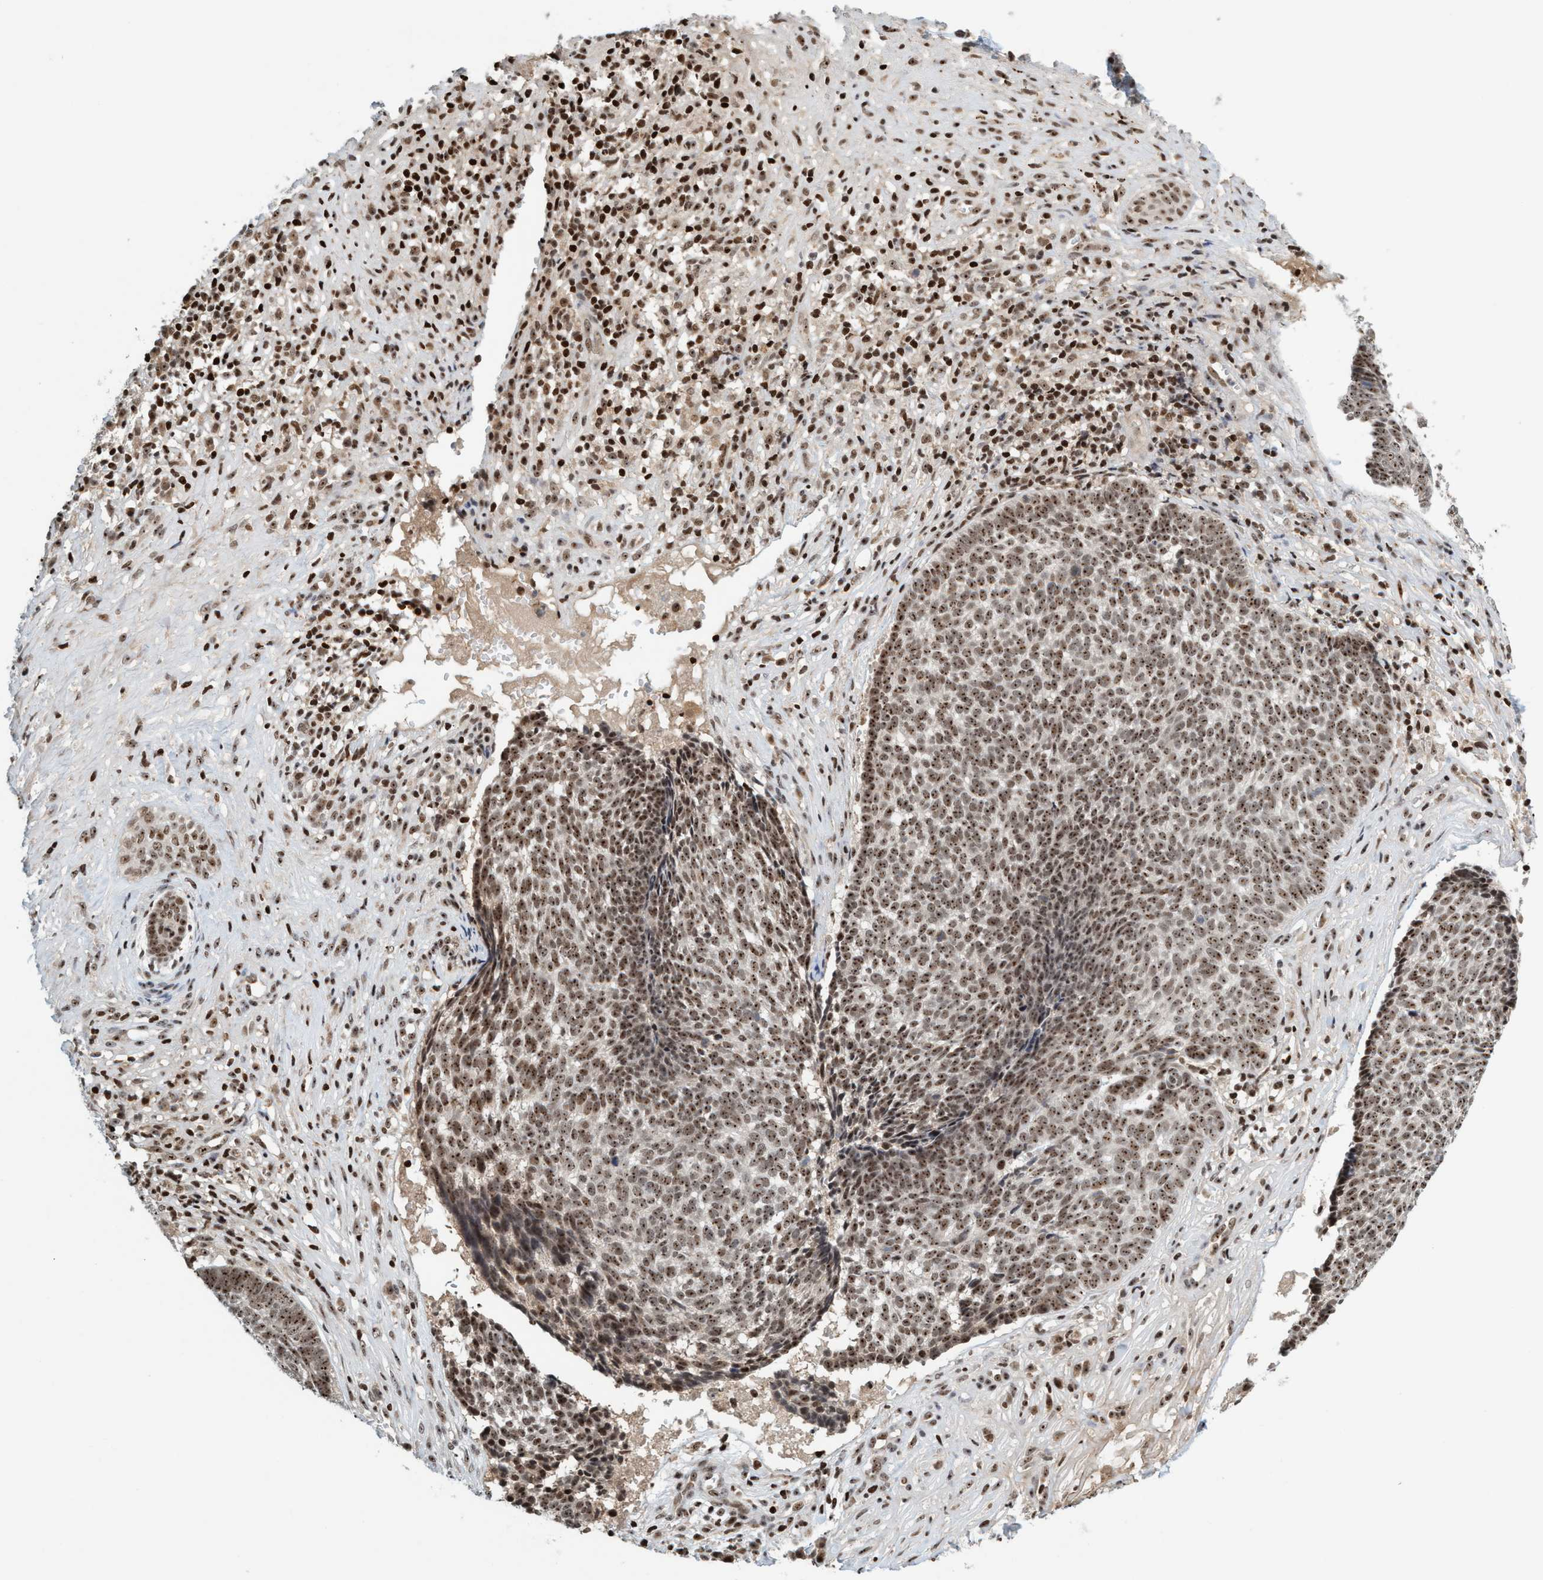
{"staining": {"intensity": "strong", "quantity": ">75%", "location": "nuclear"}, "tissue": "skin cancer", "cell_type": "Tumor cells", "image_type": "cancer", "snomed": [{"axis": "morphology", "description": "Basal cell carcinoma"}, {"axis": "topography", "description": "Skin"}], "caption": "The photomicrograph displays immunohistochemical staining of skin basal cell carcinoma. There is strong nuclear positivity is present in approximately >75% of tumor cells. The protein of interest is stained brown, and the nuclei are stained in blue (DAB (3,3'-diaminobenzidine) IHC with brightfield microscopy, high magnification).", "gene": "SMCR8", "patient": {"sex": "male", "age": 84}}